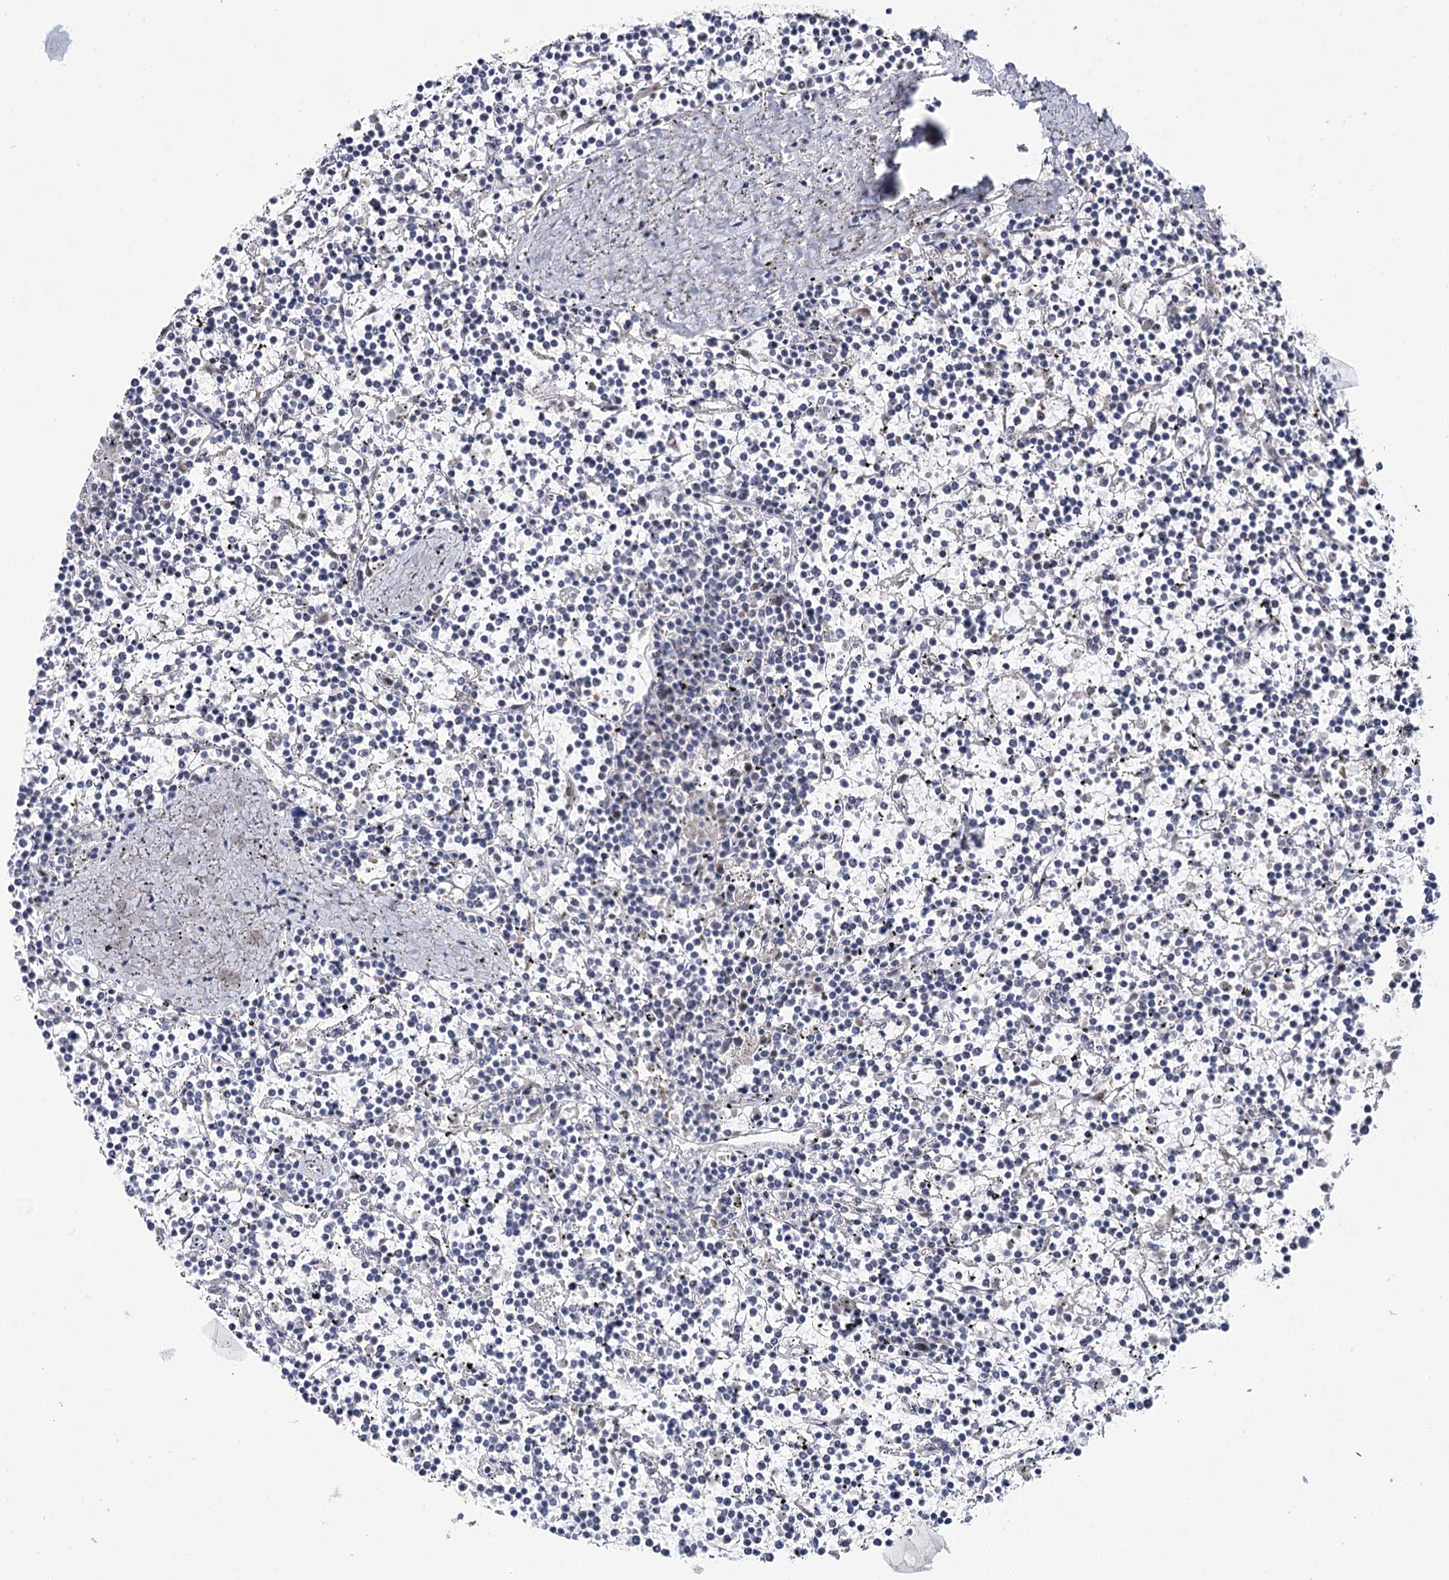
{"staining": {"intensity": "negative", "quantity": "none", "location": "none"}, "tissue": "lymphoma", "cell_type": "Tumor cells", "image_type": "cancer", "snomed": [{"axis": "morphology", "description": "Malignant lymphoma, non-Hodgkin's type, Low grade"}, {"axis": "topography", "description": "Spleen"}], "caption": "Immunohistochemistry (IHC) photomicrograph of neoplastic tissue: human lymphoma stained with DAB displays no significant protein expression in tumor cells.", "gene": "SCAF8", "patient": {"sex": "female", "age": 19}}